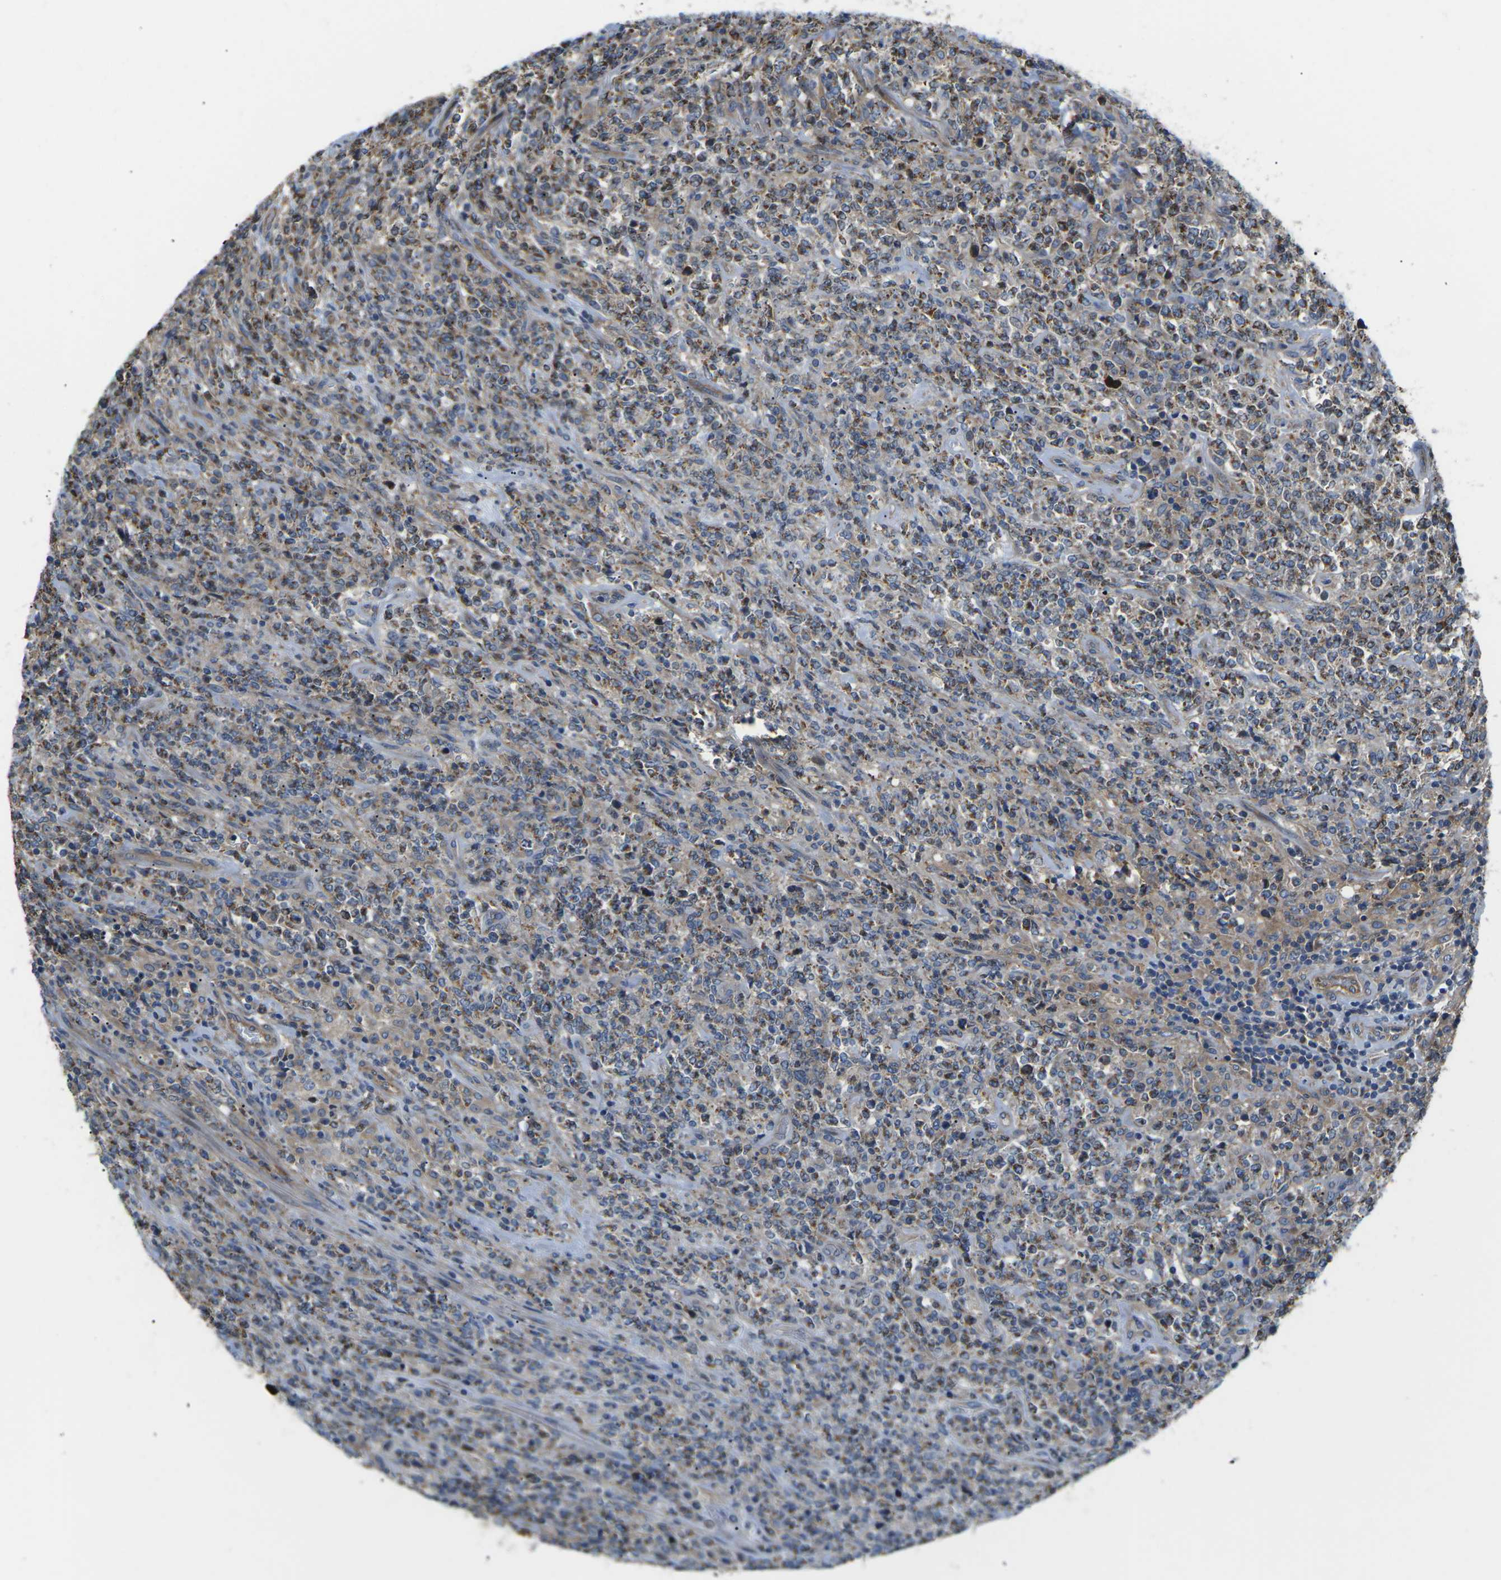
{"staining": {"intensity": "moderate", "quantity": ">75%", "location": "cytoplasmic/membranous"}, "tissue": "lymphoma", "cell_type": "Tumor cells", "image_type": "cancer", "snomed": [{"axis": "morphology", "description": "Malignant lymphoma, non-Hodgkin's type, High grade"}, {"axis": "topography", "description": "Soft tissue"}], "caption": "An image showing moderate cytoplasmic/membranous expression in approximately >75% of tumor cells in malignant lymphoma, non-Hodgkin's type (high-grade), as visualized by brown immunohistochemical staining.", "gene": "TMEFF2", "patient": {"sex": "male", "age": 18}}